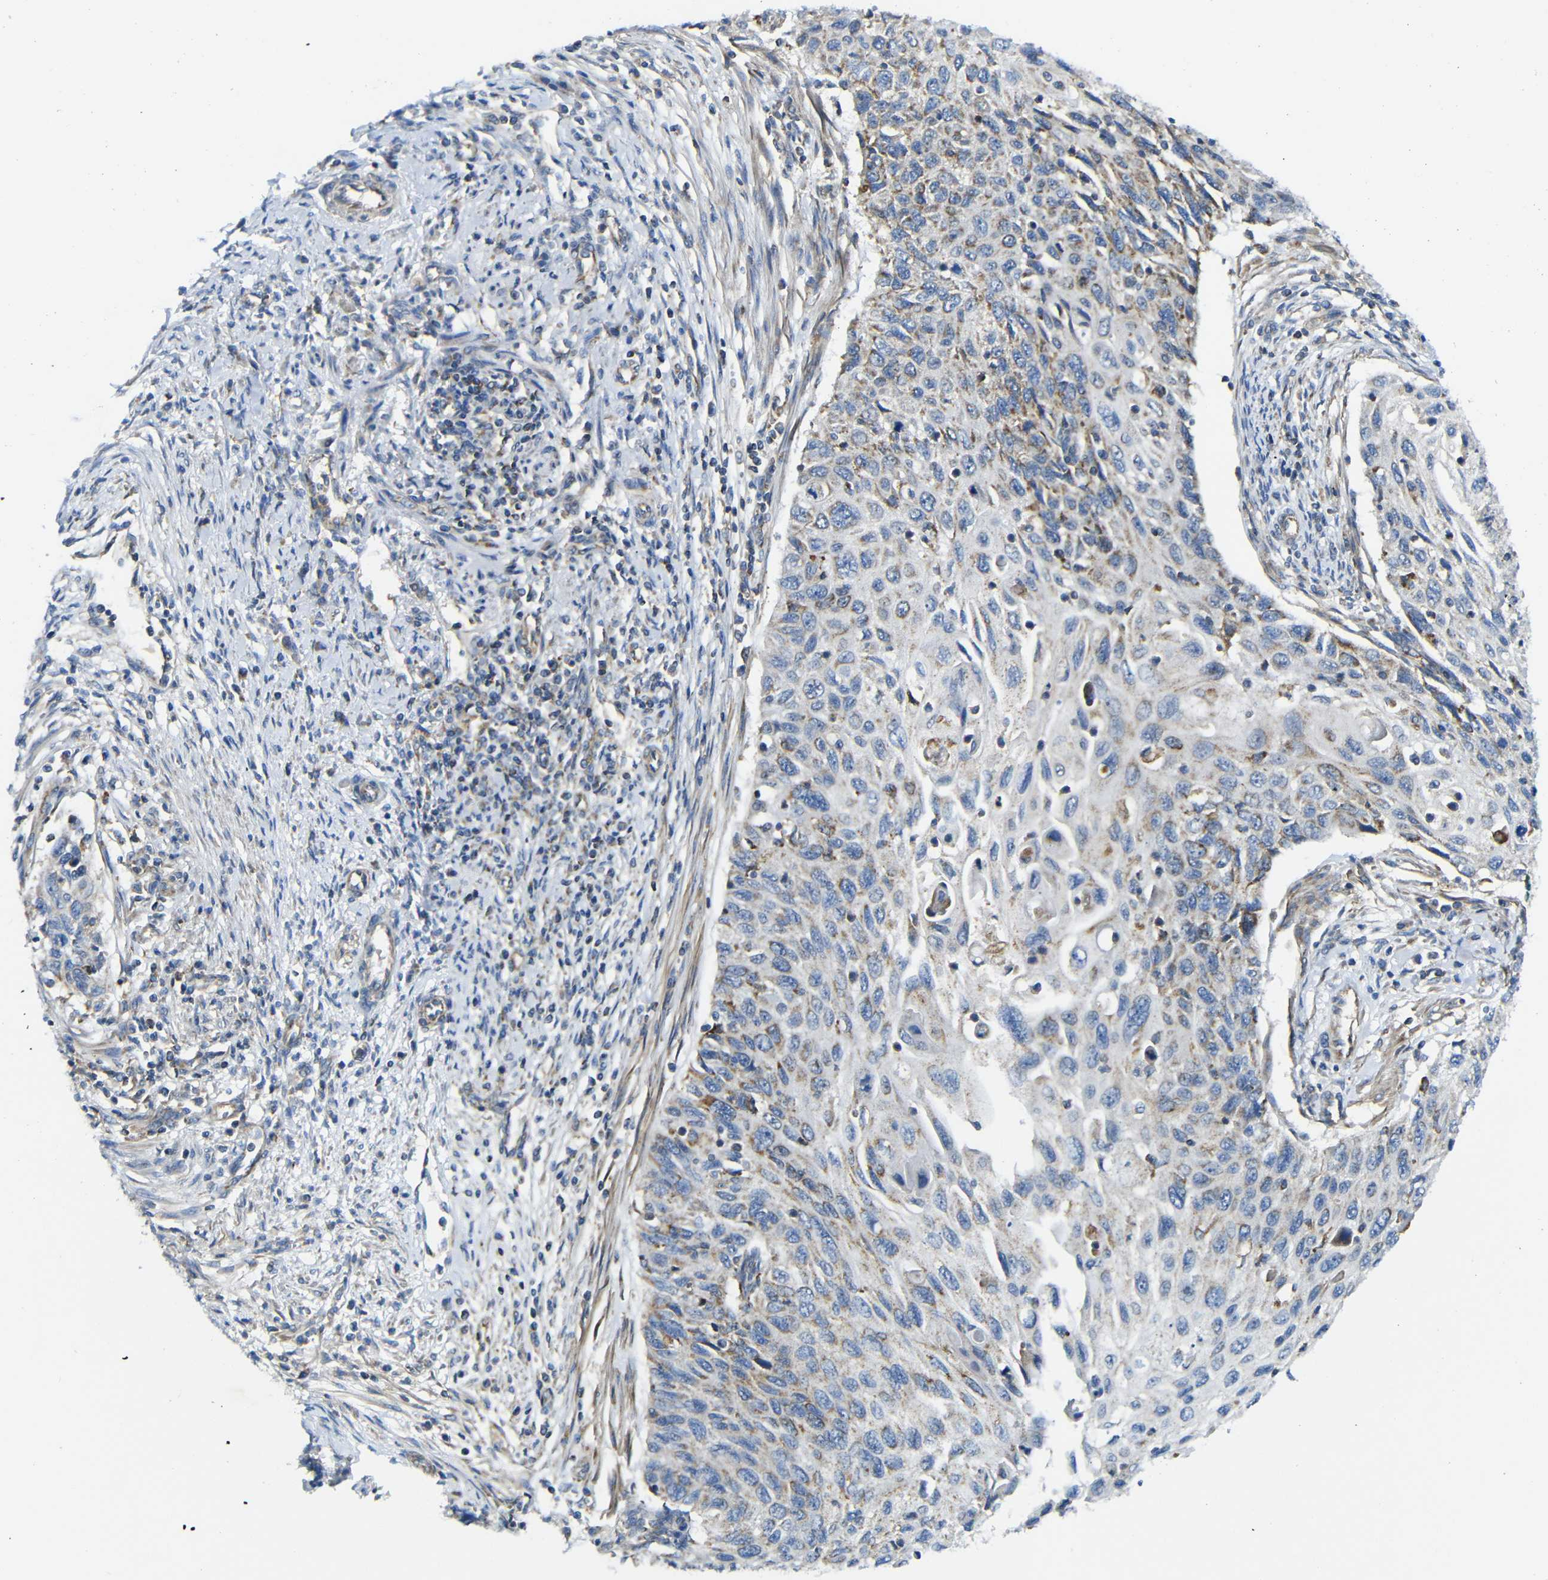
{"staining": {"intensity": "moderate", "quantity": "25%-75%", "location": "cytoplasmic/membranous"}, "tissue": "cervical cancer", "cell_type": "Tumor cells", "image_type": "cancer", "snomed": [{"axis": "morphology", "description": "Squamous cell carcinoma, NOS"}, {"axis": "topography", "description": "Cervix"}], "caption": "Protein analysis of cervical cancer tissue exhibits moderate cytoplasmic/membranous staining in approximately 25%-75% of tumor cells.", "gene": "PDCD1LG2", "patient": {"sex": "female", "age": 70}}